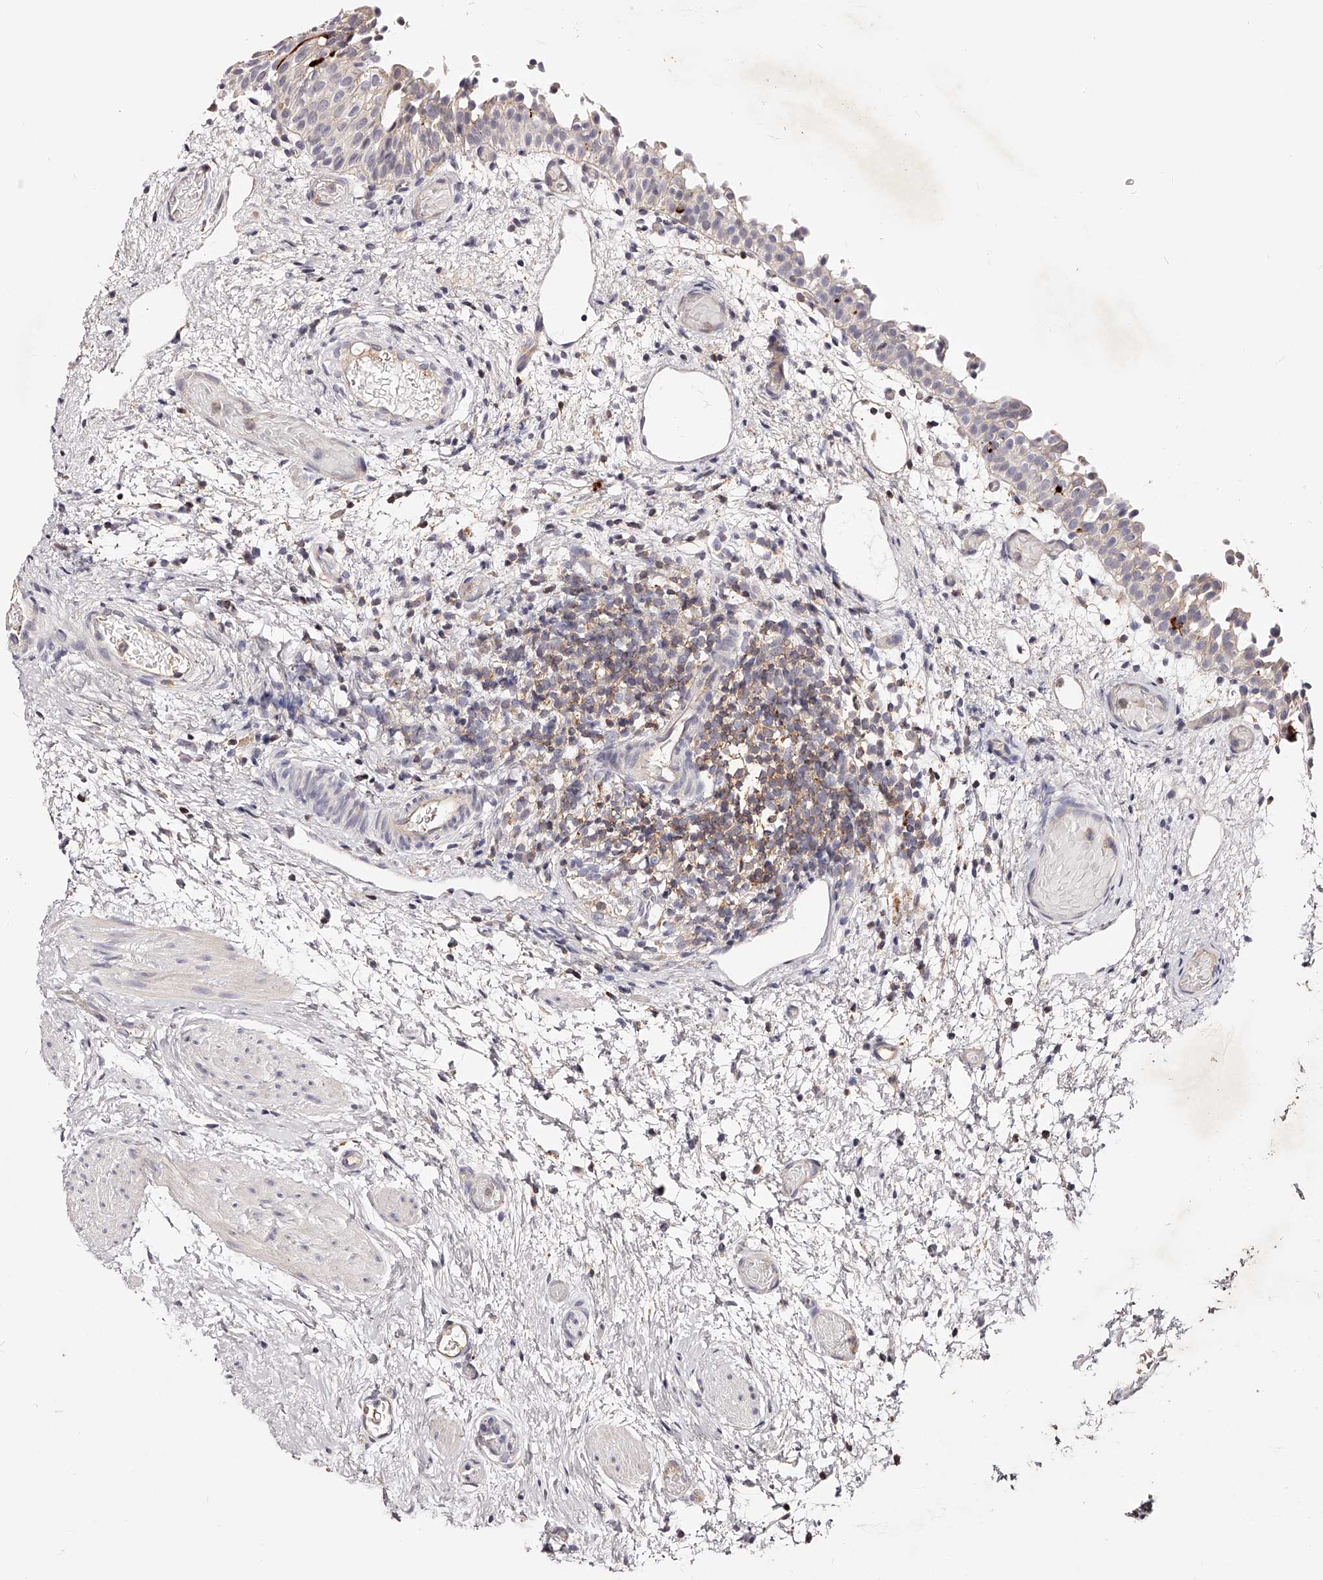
{"staining": {"intensity": "weak", "quantity": "<25%", "location": "cytoplasmic/membranous"}, "tissue": "urinary bladder", "cell_type": "Urothelial cells", "image_type": "normal", "snomed": [{"axis": "morphology", "description": "Normal tissue, NOS"}, {"axis": "topography", "description": "Urinary bladder"}], "caption": "Immunohistochemistry (IHC) image of unremarkable urinary bladder: urinary bladder stained with DAB (3,3'-diaminobenzidine) exhibits no significant protein expression in urothelial cells.", "gene": "PHACTR1", "patient": {"sex": "male", "age": 1}}